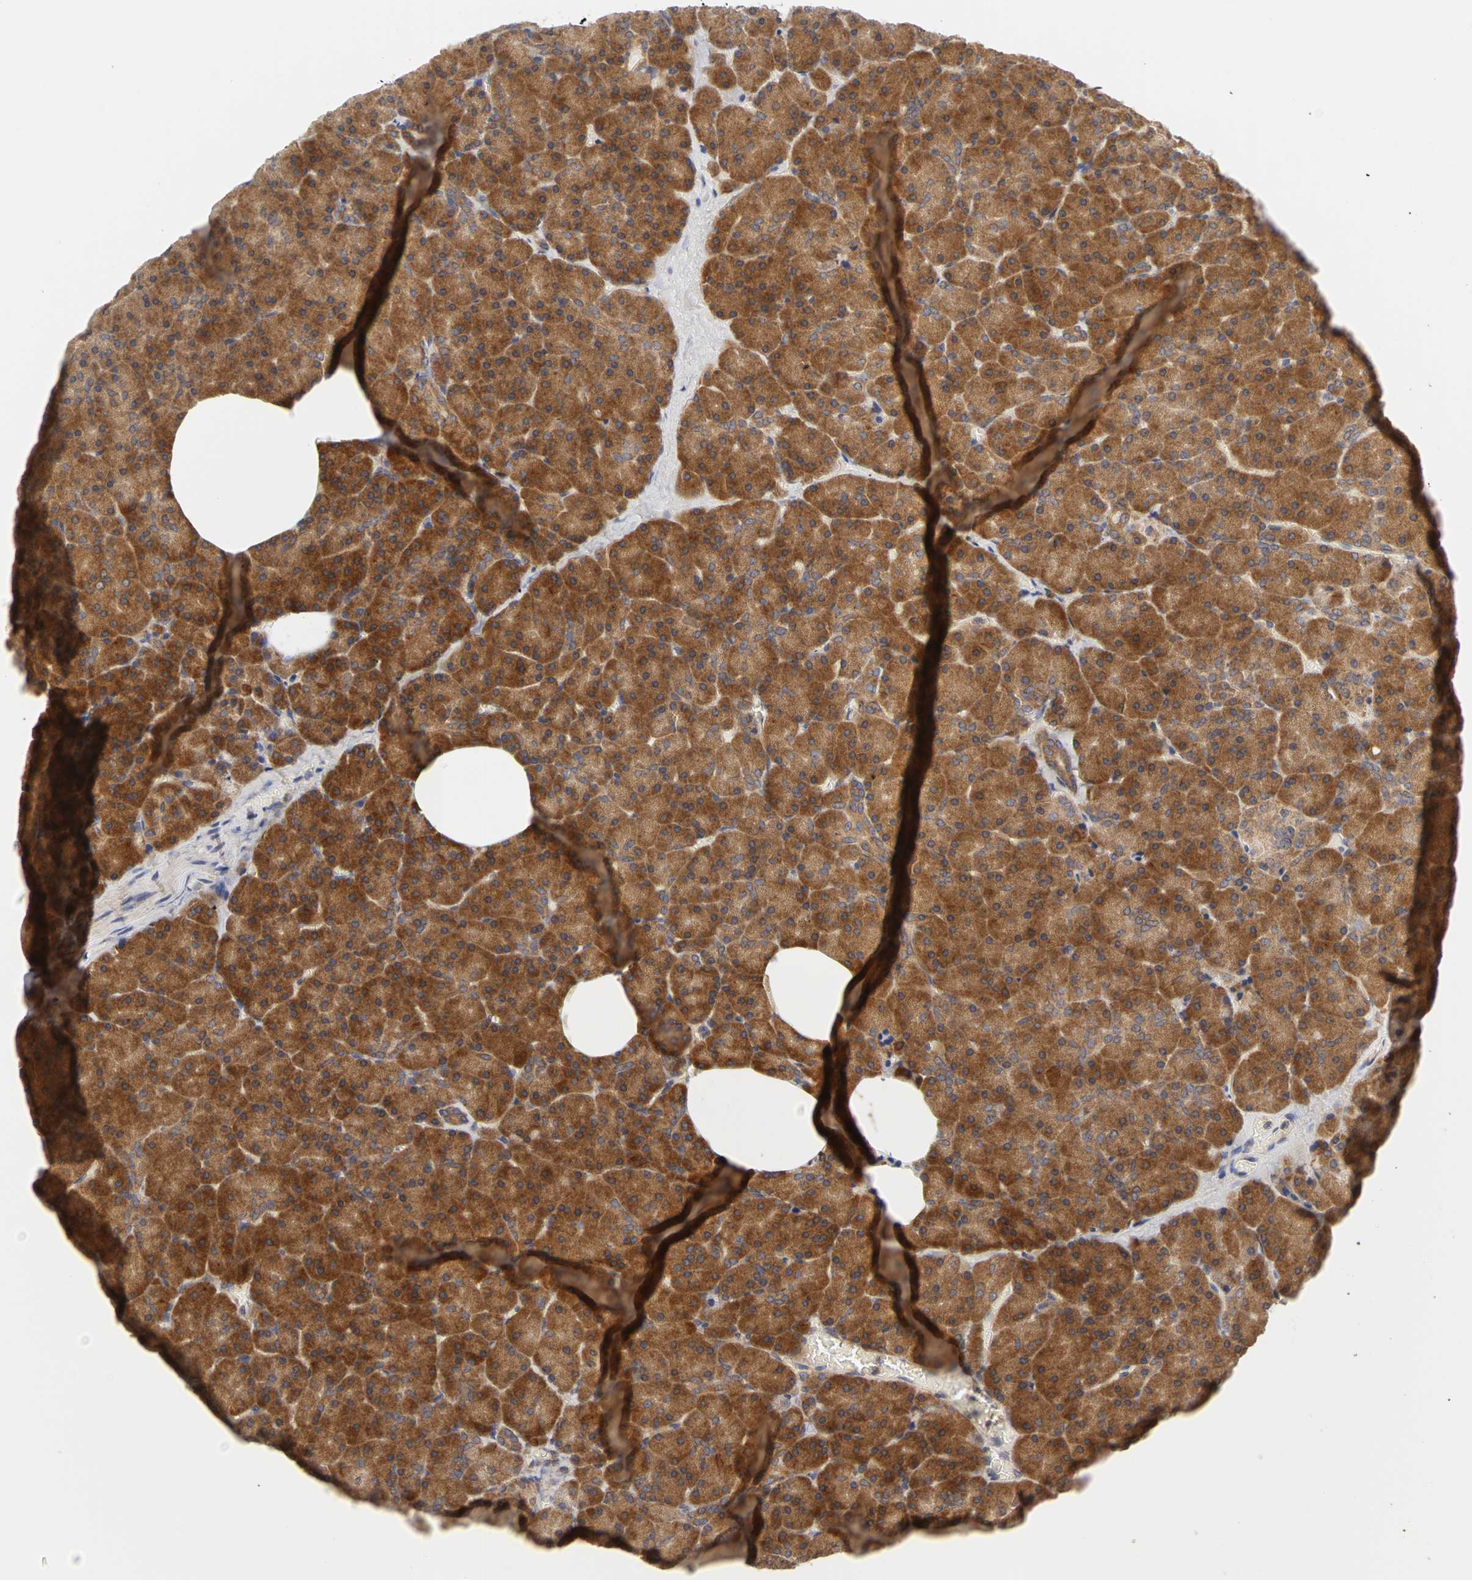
{"staining": {"intensity": "strong", "quantity": ">75%", "location": "cytoplasmic/membranous"}, "tissue": "pancreas", "cell_type": "Exocrine glandular cells", "image_type": "normal", "snomed": [{"axis": "morphology", "description": "Normal tissue, NOS"}, {"axis": "topography", "description": "Pancreas"}], "caption": "Protein expression analysis of normal pancreas demonstrates strong cytoplasmic/membranous expression in about >75% of exocrine glandular cells.", "gene": "IRAK1", "patient": {"sex": "female", "age": 35}}